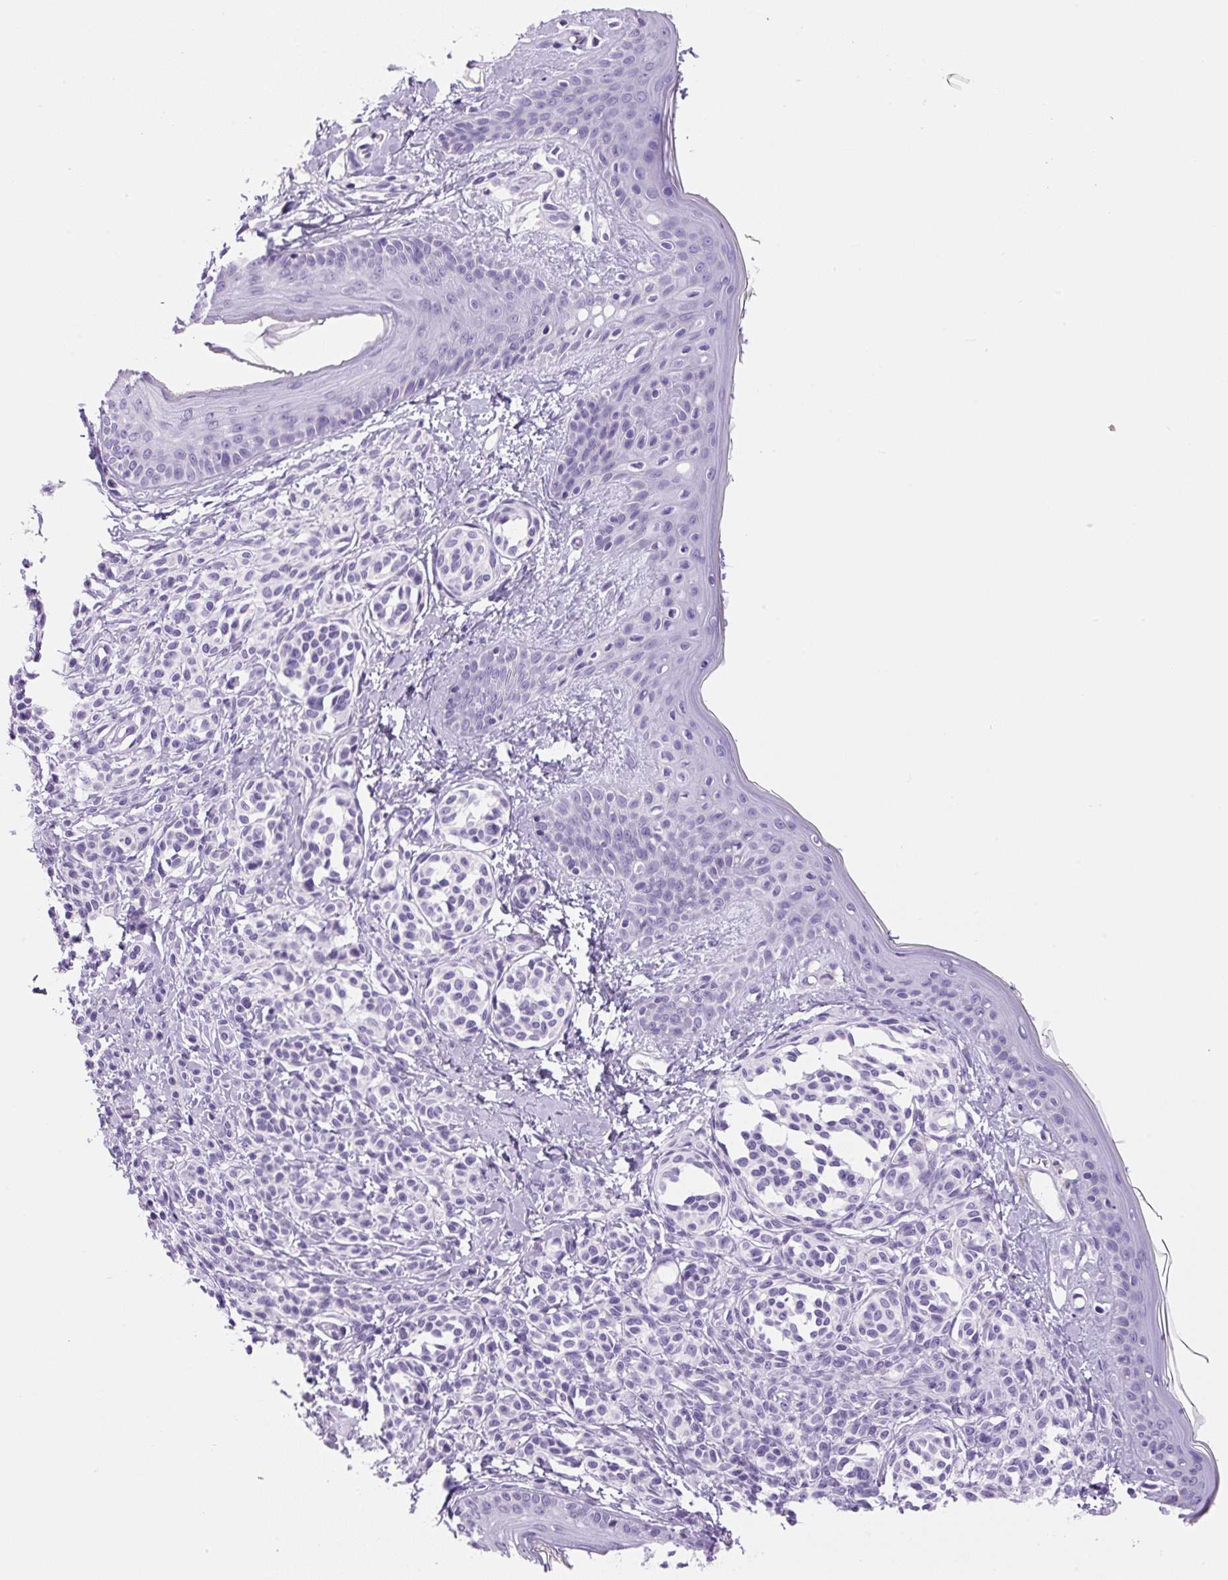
{"staining": {"intensity": "negative", "quantity": "none", "location": "none"}, "tissue": "skin", "cell_type": "Fibroblasts", "image_type": "normal", "snomed": [{"axis": "morphology", "description": "Normal tissue, NOS"}, {"axis": "topography", "description": "Skin"}], "caption": "Immunohistochemical staining of normal human skin reveals no significant positivity in fibroblasts. (DAB (3,3'-diaminobenzidine) IHC, high magnification).", "gene": "PRRT1", "patient": {"sex": "male", "age": 16}}